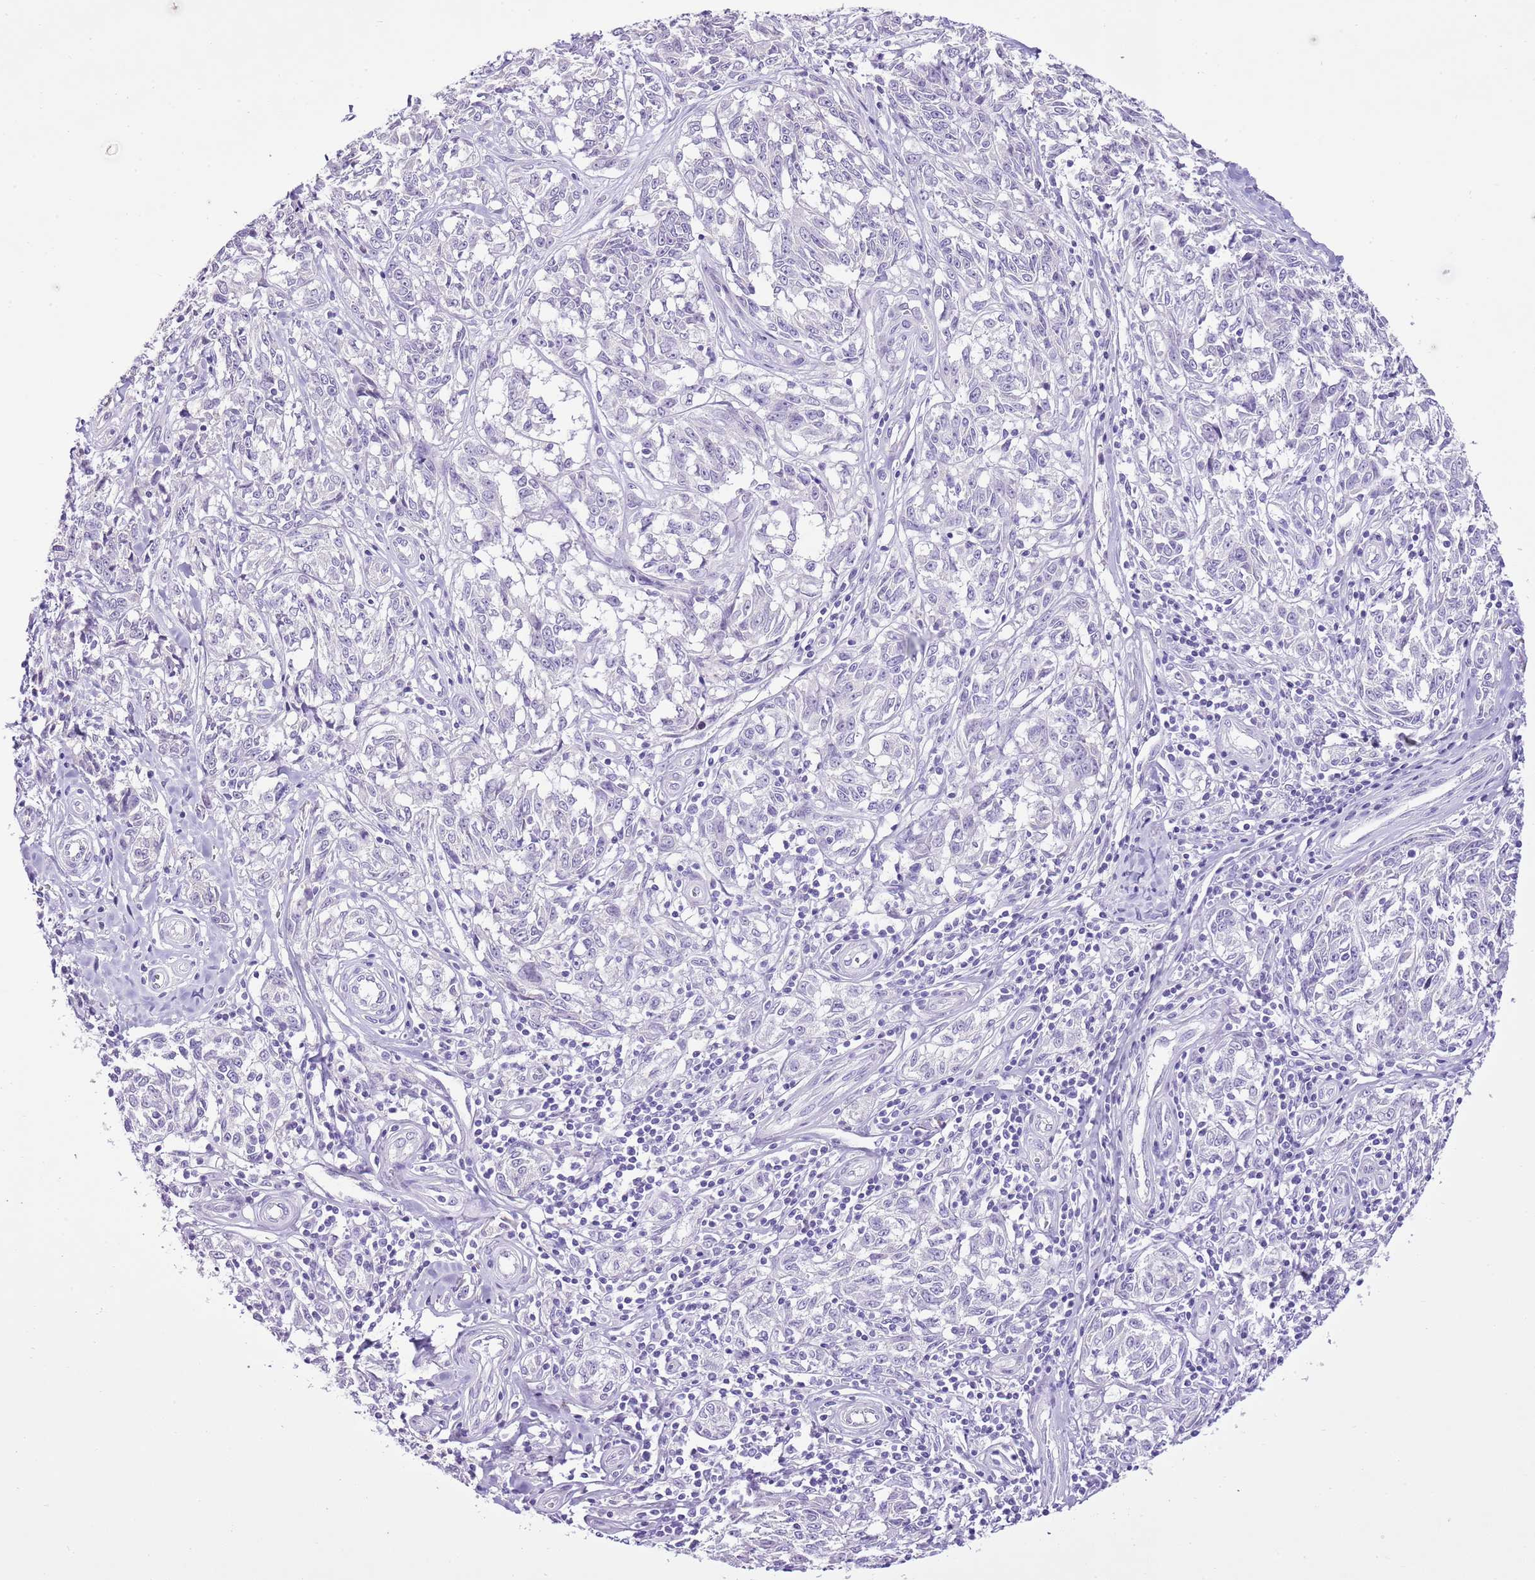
{"staining": {"intensity": "negative", "quantity": "none", "location": "none"}, "tissue": "melanoma", "cell_type": "Tumor cells", "image_type": "cancer", "snomed": [{"axis": "morphology", "description": "Normal tissue, NOS"}, {"axis": "morphology", "description": "Malignant melanoma, NOS"}, {"axis": "topography", "description": "Skin"}], "caption": "The micrograph displays no significant staining in tumor cells of malignant melanoma. (IHC, brightfield microscopy, high magnification).", "gene": "XPO7", "patient": {"sex": "female", "age": 64}}